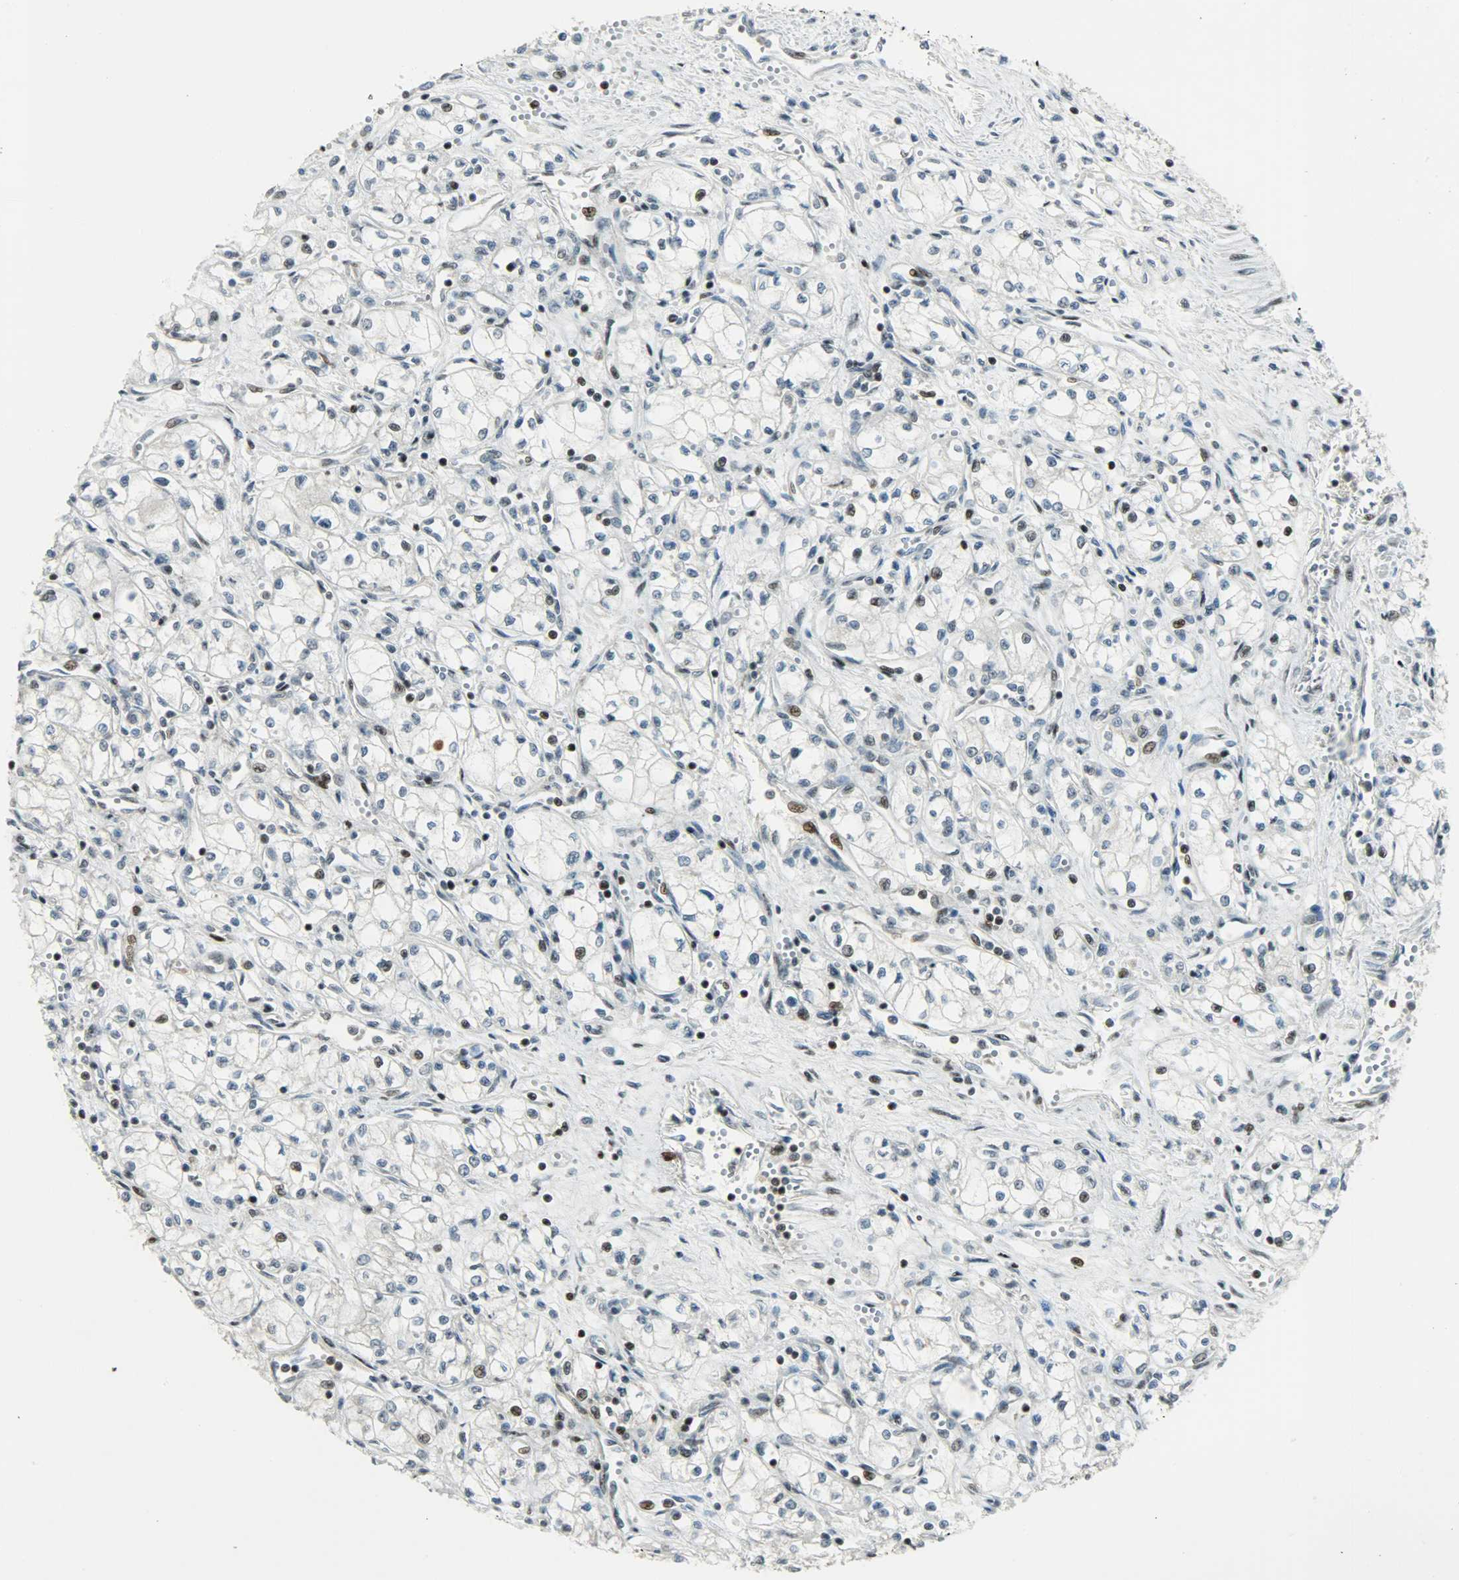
{"staining": {"intensity": "weak", "quantity": "<25%", "location": "nuclear"}, "tissue": "renal cancer", "cell_type": "Tumor cells", "image_type": "cancer", "snomed": [{"axis": "morphology", "description": "Normal tissue, NOS"}, {"axis": "morphology", "description": "Adenocarcinoma, NOS"}, {"axis": "topography", "description": "Kidney"}], "caption": "Photomicrograph shows no protein staining in tumor cells of renal adenocarcinoma tissue.", "gene": "IL15", "patient": {"sex": "male", "age": 59}}